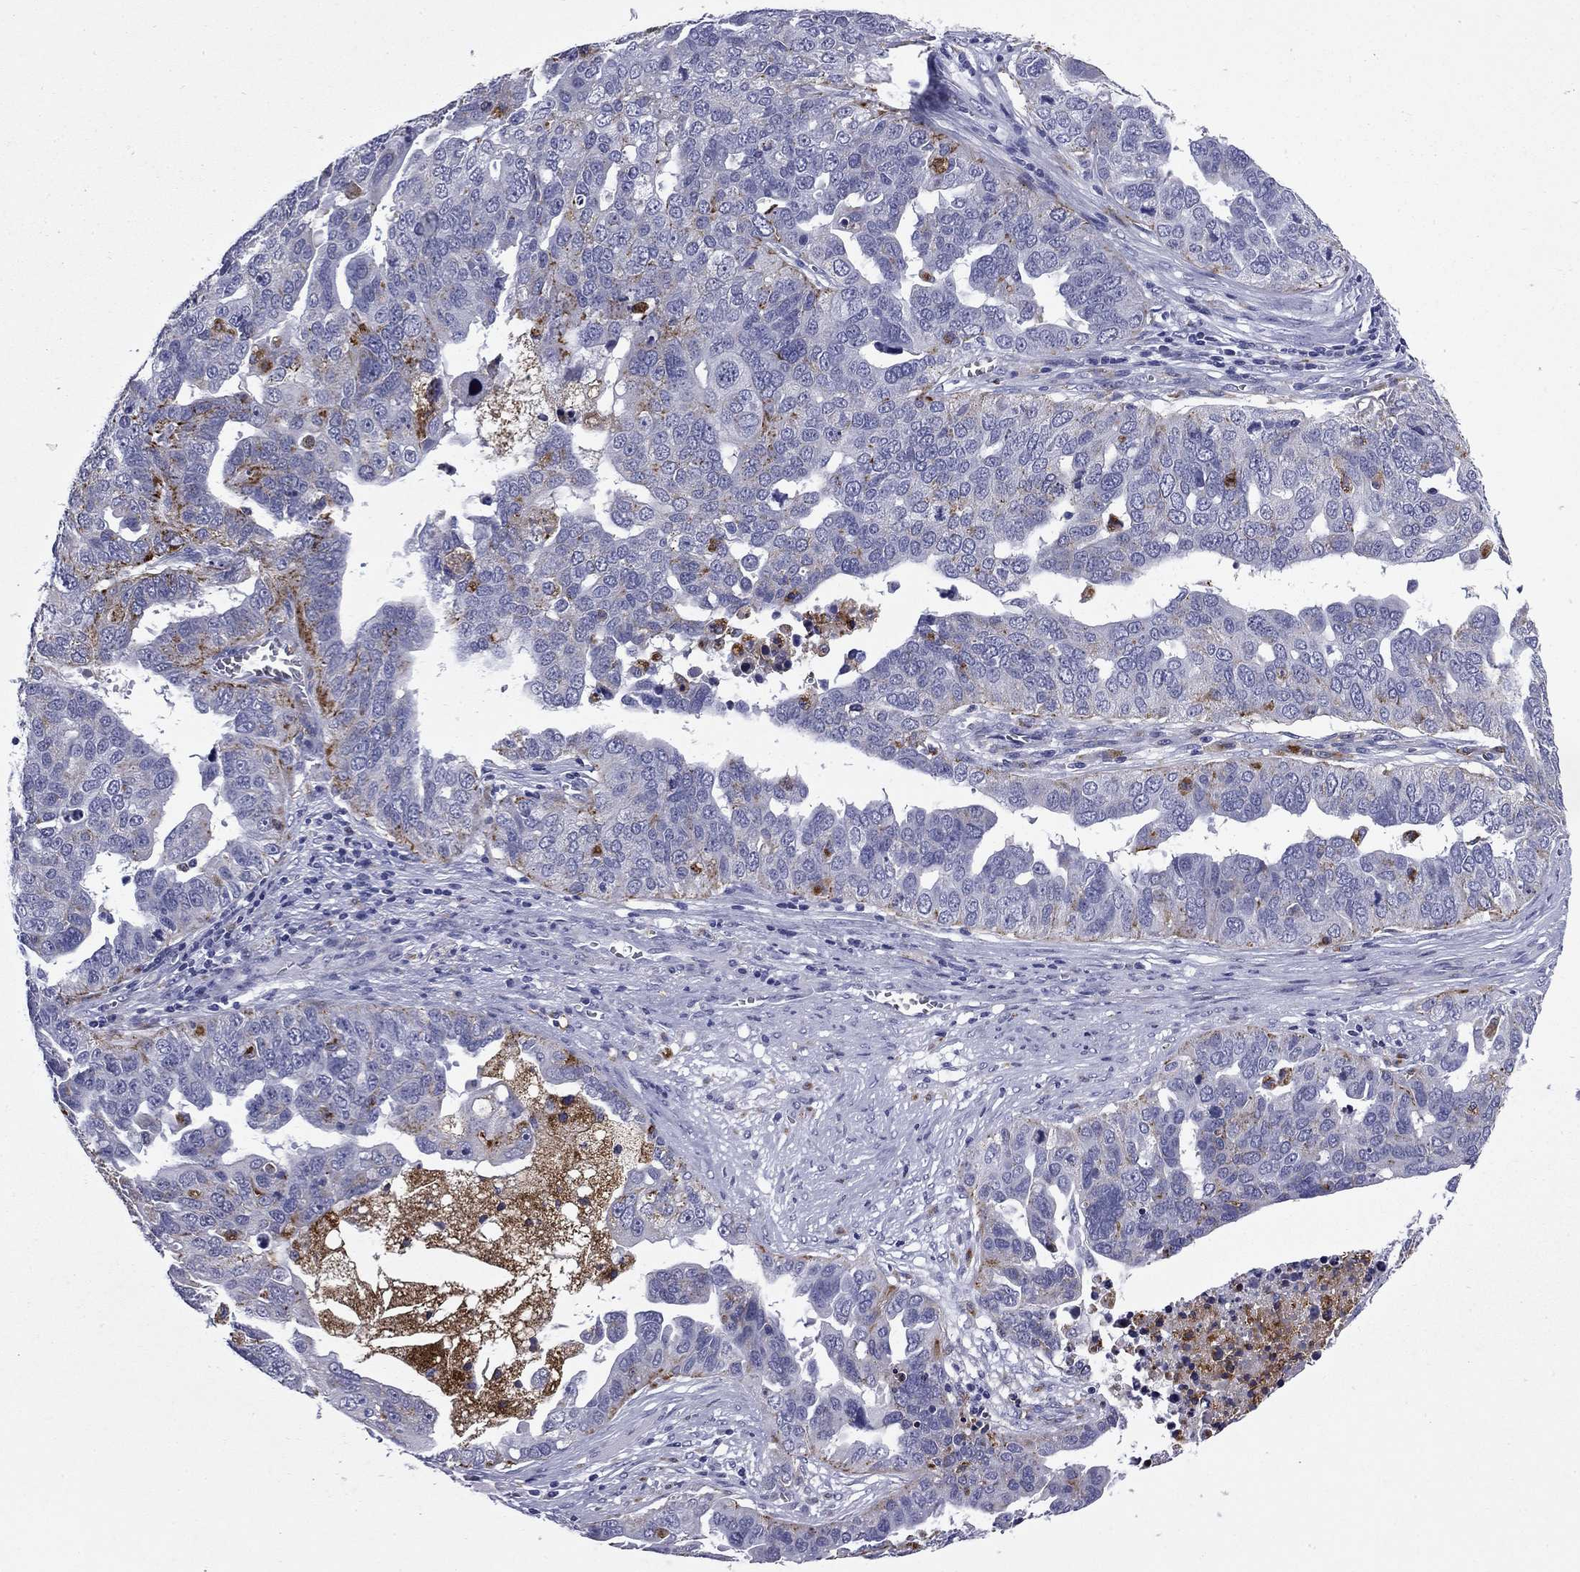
{"staining": {"intensity": "moderate", "quantity": "<25%", "location": "cytoplasmic/membranous"}, "tissue": "ovarian cancer", "cell_type": "Tumor cells", "image_type": "cancer", "snomed": [{"axis": "morphology", "description": "Carcinoma, endometroid"}, {"axis": "topography", "description": "Soft tissue"}, {"axis": "topography", "description": "Ovary"}], "caption": "Approximately <25% of tumor cells in ovarian cancer (endometroid carcinoma) show moderate cytoplasmic/membranous protein staining as visualized by brown immunohistochemical staining.", "gene": "MADCAM1", "patient": {"sex": "female", "age": 52}}